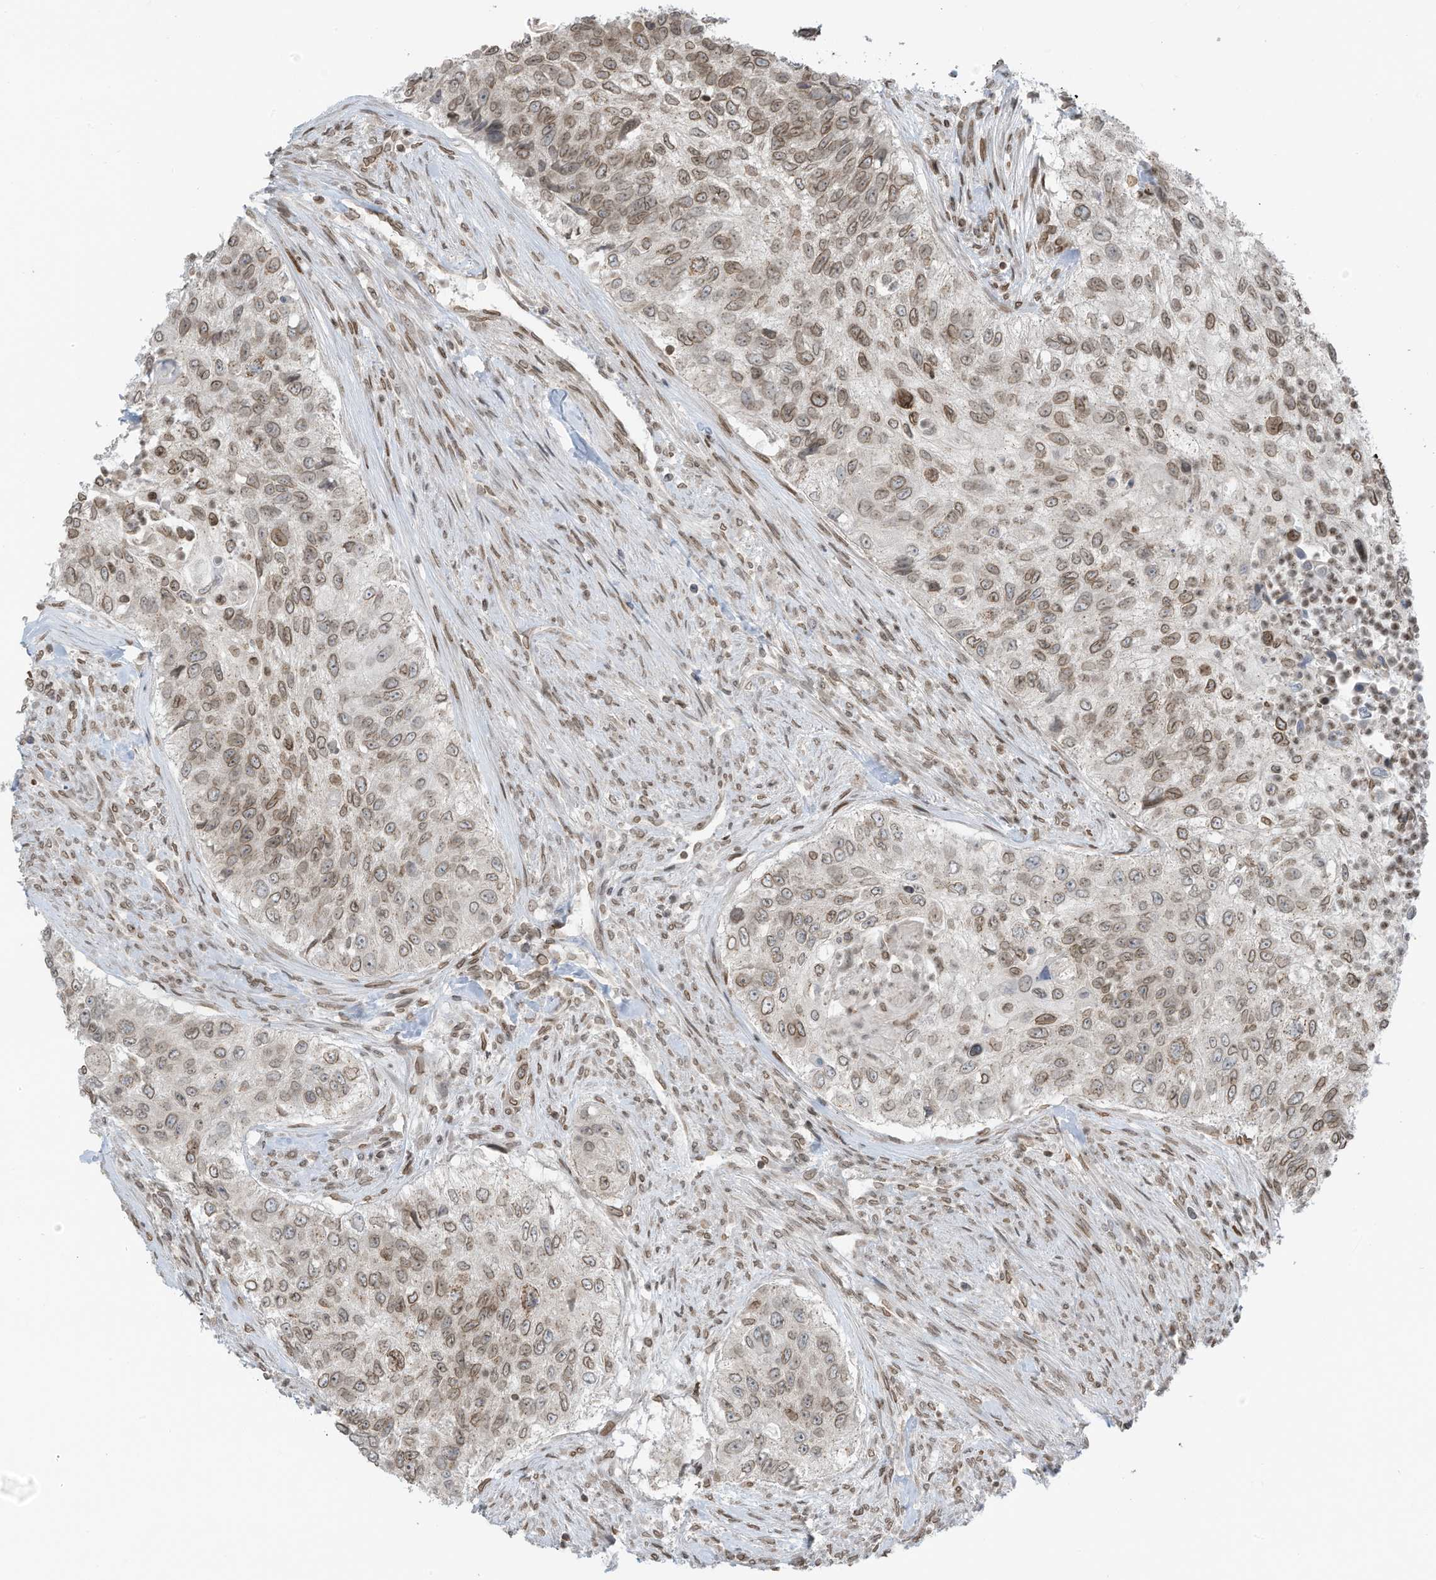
{"staining": {"intensity": "moderate", "quantity": ">75%", "location": "cytoplasmic/membranous,nuclear"}, "tissue": "urothelial cancer", "cell_type": "Tumor cells", "image_type": "cancer", "snomed": [{"axis": "morphology", "description": "Urothelial carcinoma, High grade"}, {"axis": "topography", "description": "Urinary bladder"}], "caption": "About >75% of tumor cells in human urothelial cancer exhibit moderate cytoplasmic/membranous and nuclear protein positivity as visualized by brown immunohistochemical staining.", "gene": "RABL3", "patient": {"sex": "female", "age": 60}}